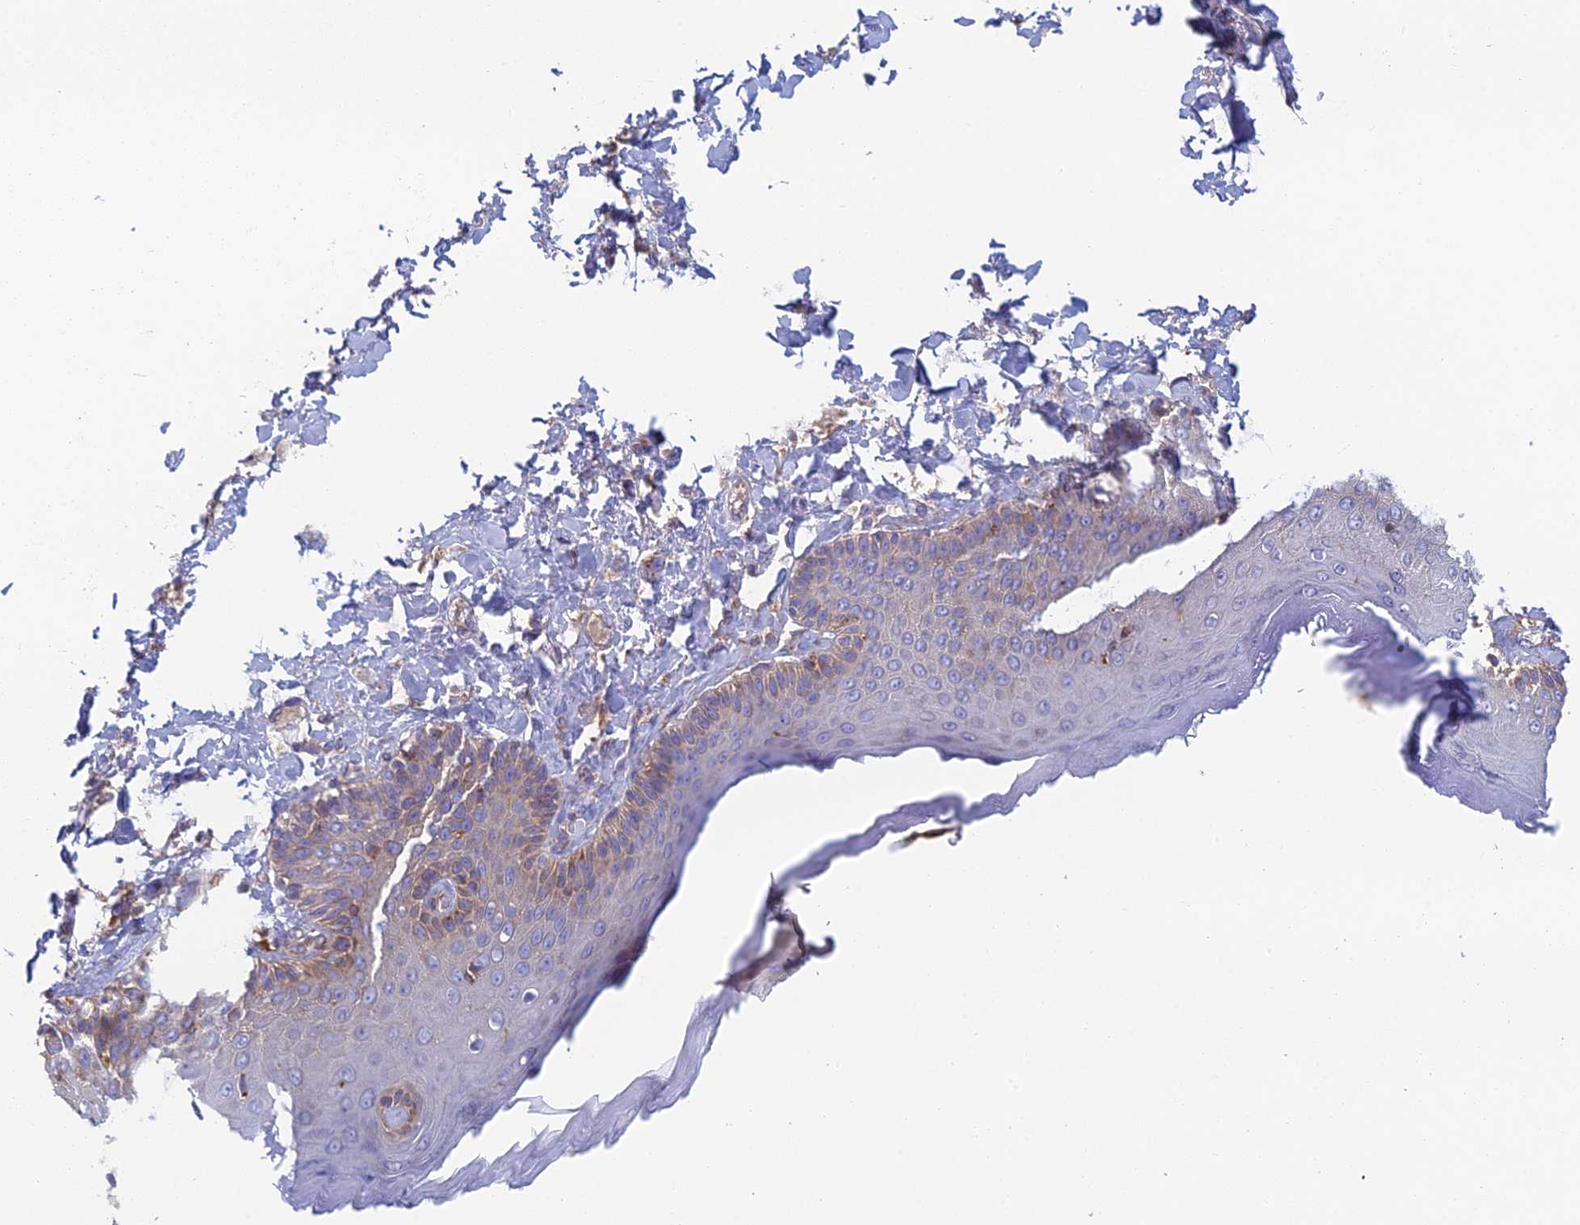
{"staining": {"intensity": "moderate", "quantity": "<25%", "location": "cytoplasmic/membranous"}, "tissue": "skin", "cell_type": "Epidermal cells", "image_type": "normal", "snomed": [{"axis": "morphology", "description": "Normal tissue, NOS"}, {"axis": "topography", "description": "Anal"}], "caption": "Protein staining of normal skin demonstrates moderate cytoplasmic/membranous positivity in about <25% of epidermal cells. The protein of interest is shown in brown color, while the nuclei are stained blue.", "gene": "IFTAP", "patient": {"sex": "male", "age": 69}}